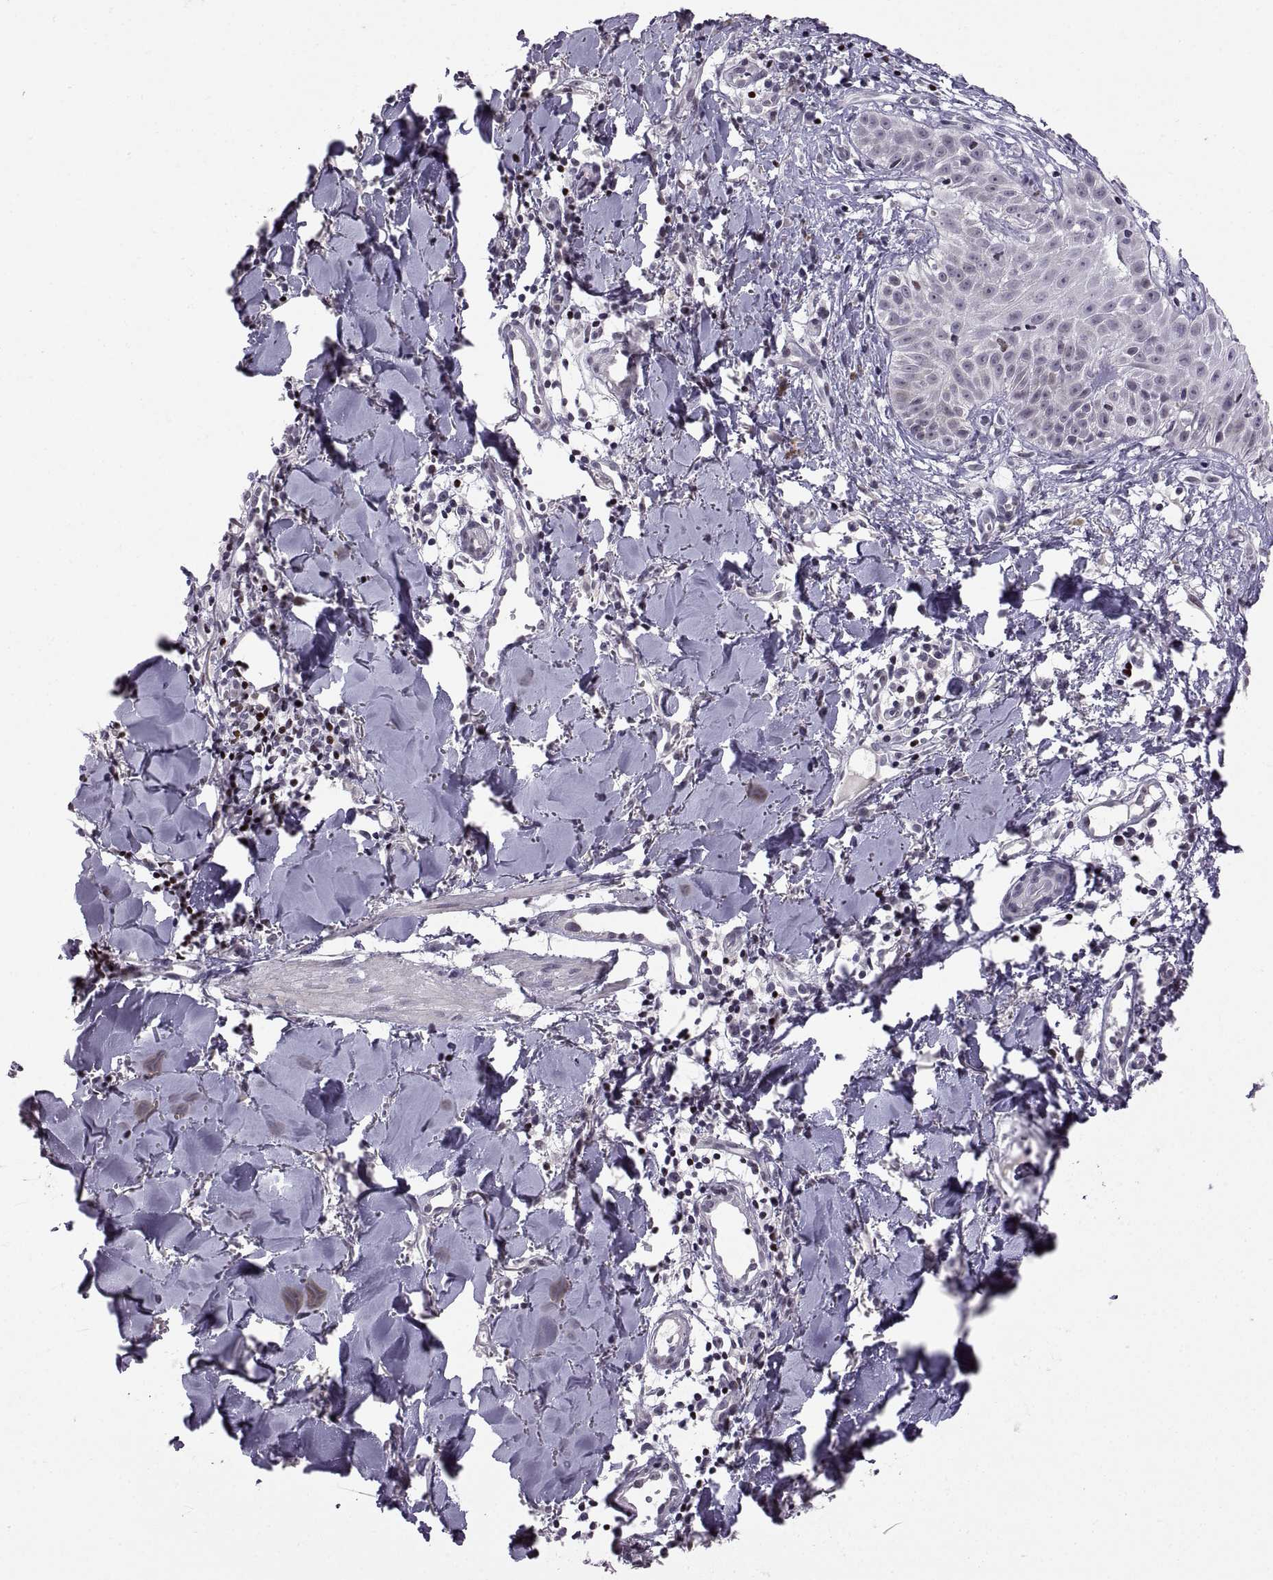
{"staining": {"intensity": "negative", "quantity": "none", "location": "none"}, "tissue": "melanoma", "cell_type": "Tumor cells", "image_type": "cancer", "snomed": [{"axis": "morphology", "description": "Malignant melanoma, NOS"}, {"axis": "topography", "description": "Skin"}], "caption": "Melanoma stained for a protein using immunohistochemistry displays no positivity tumor cells.", "gene": "NEK2", "patient": {"sex": "male", "age": 51}}